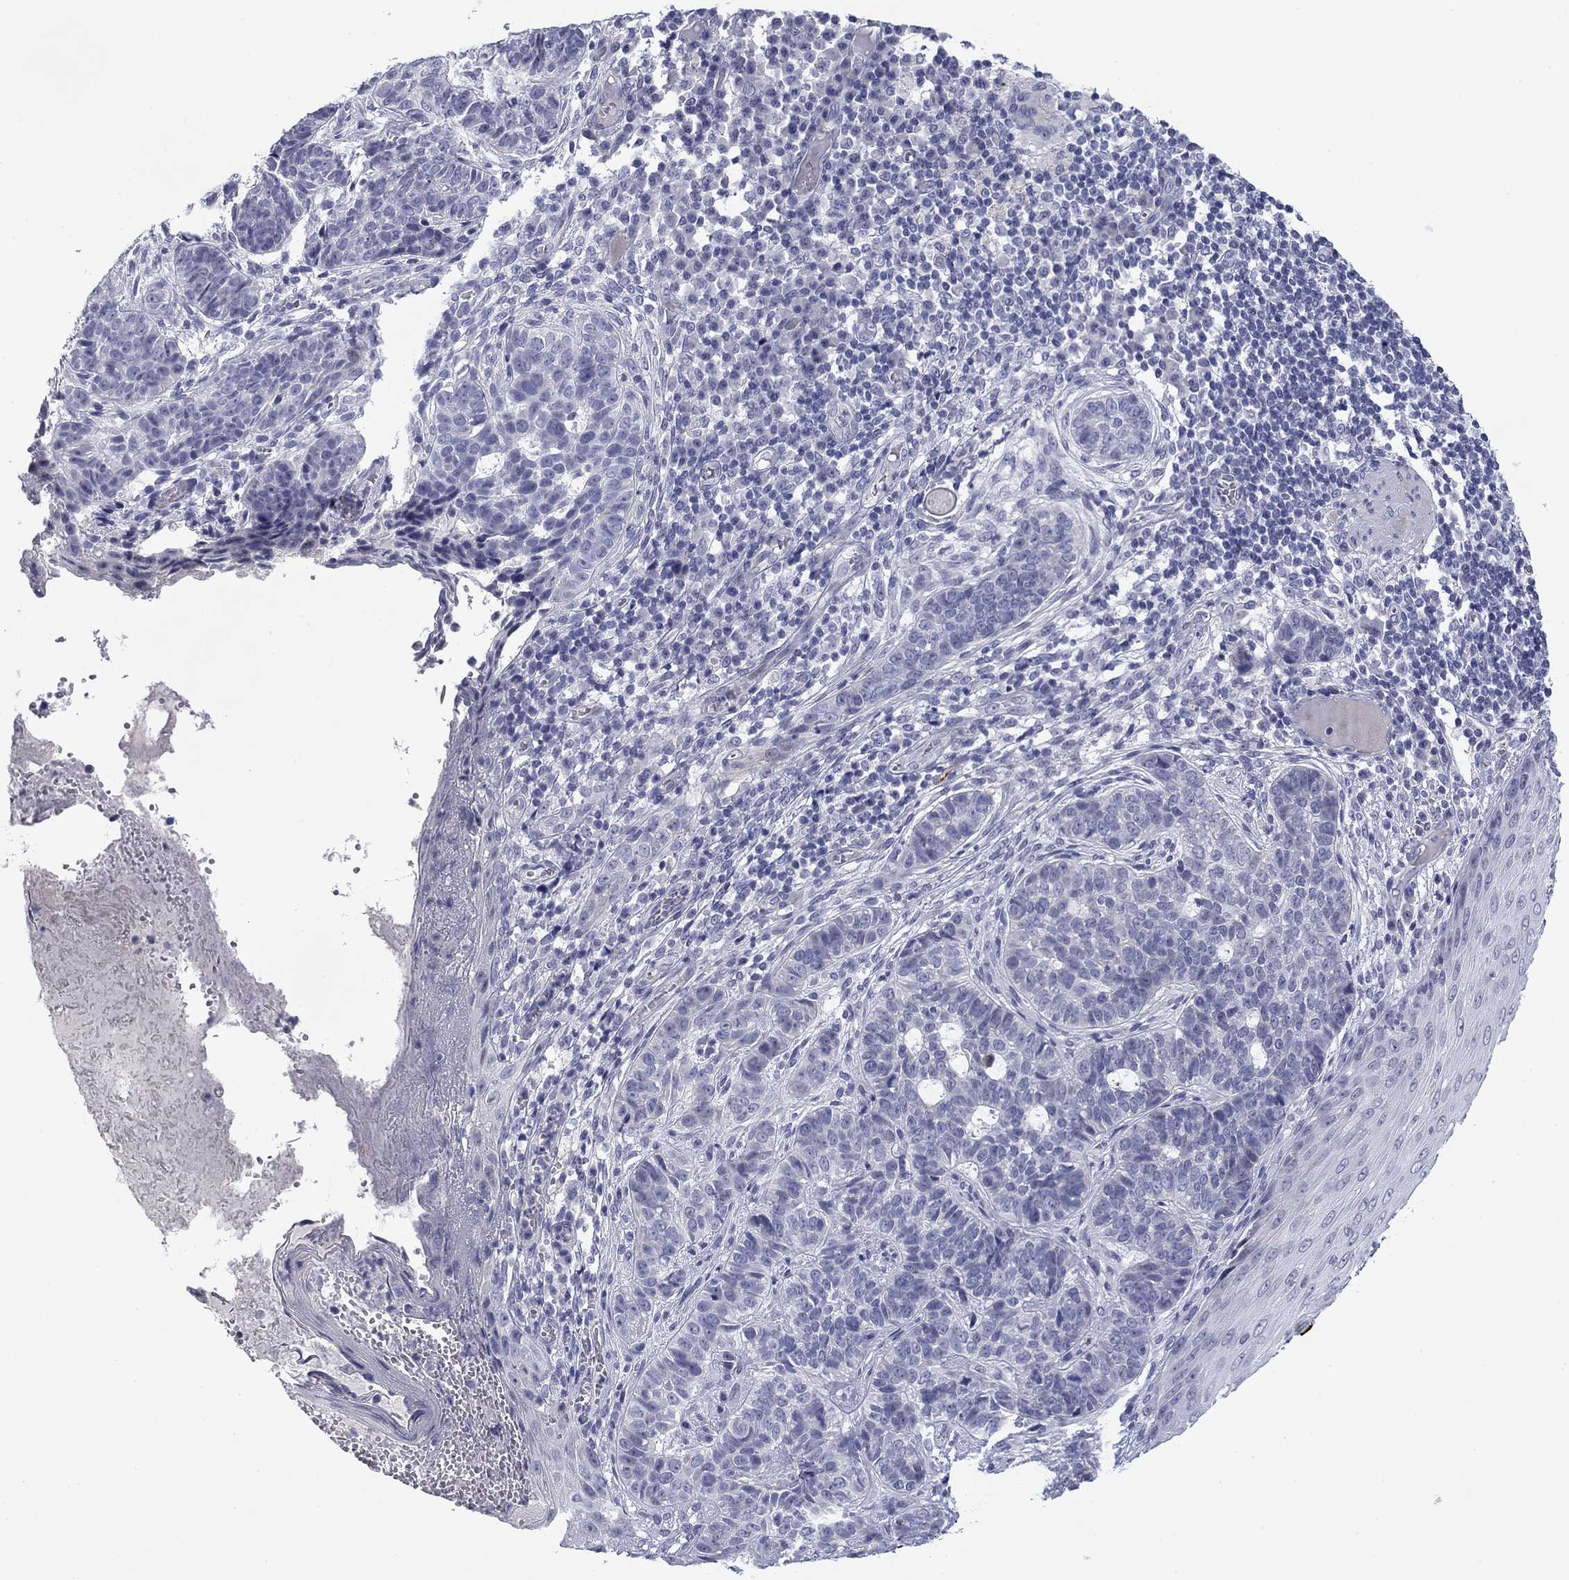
{"staining": {"intensity": "negative", "quantity": "none", "location": "none"}, "tissue": "skin cancer", "cell_type": "Tumor cells", "image_type": "cancer", "snomed": [{"axis": "morphology", "description": "Basal cell carcinoma"}, {"axis": "topography", "description": "Skin"}], "caption": "The image shows no significant positivity in tumor cells of skin cancer. (IHC, brightfield microscopy, high magnification).", "gene": "PRPH", "patient": {"sex": "female", "age": 69}}